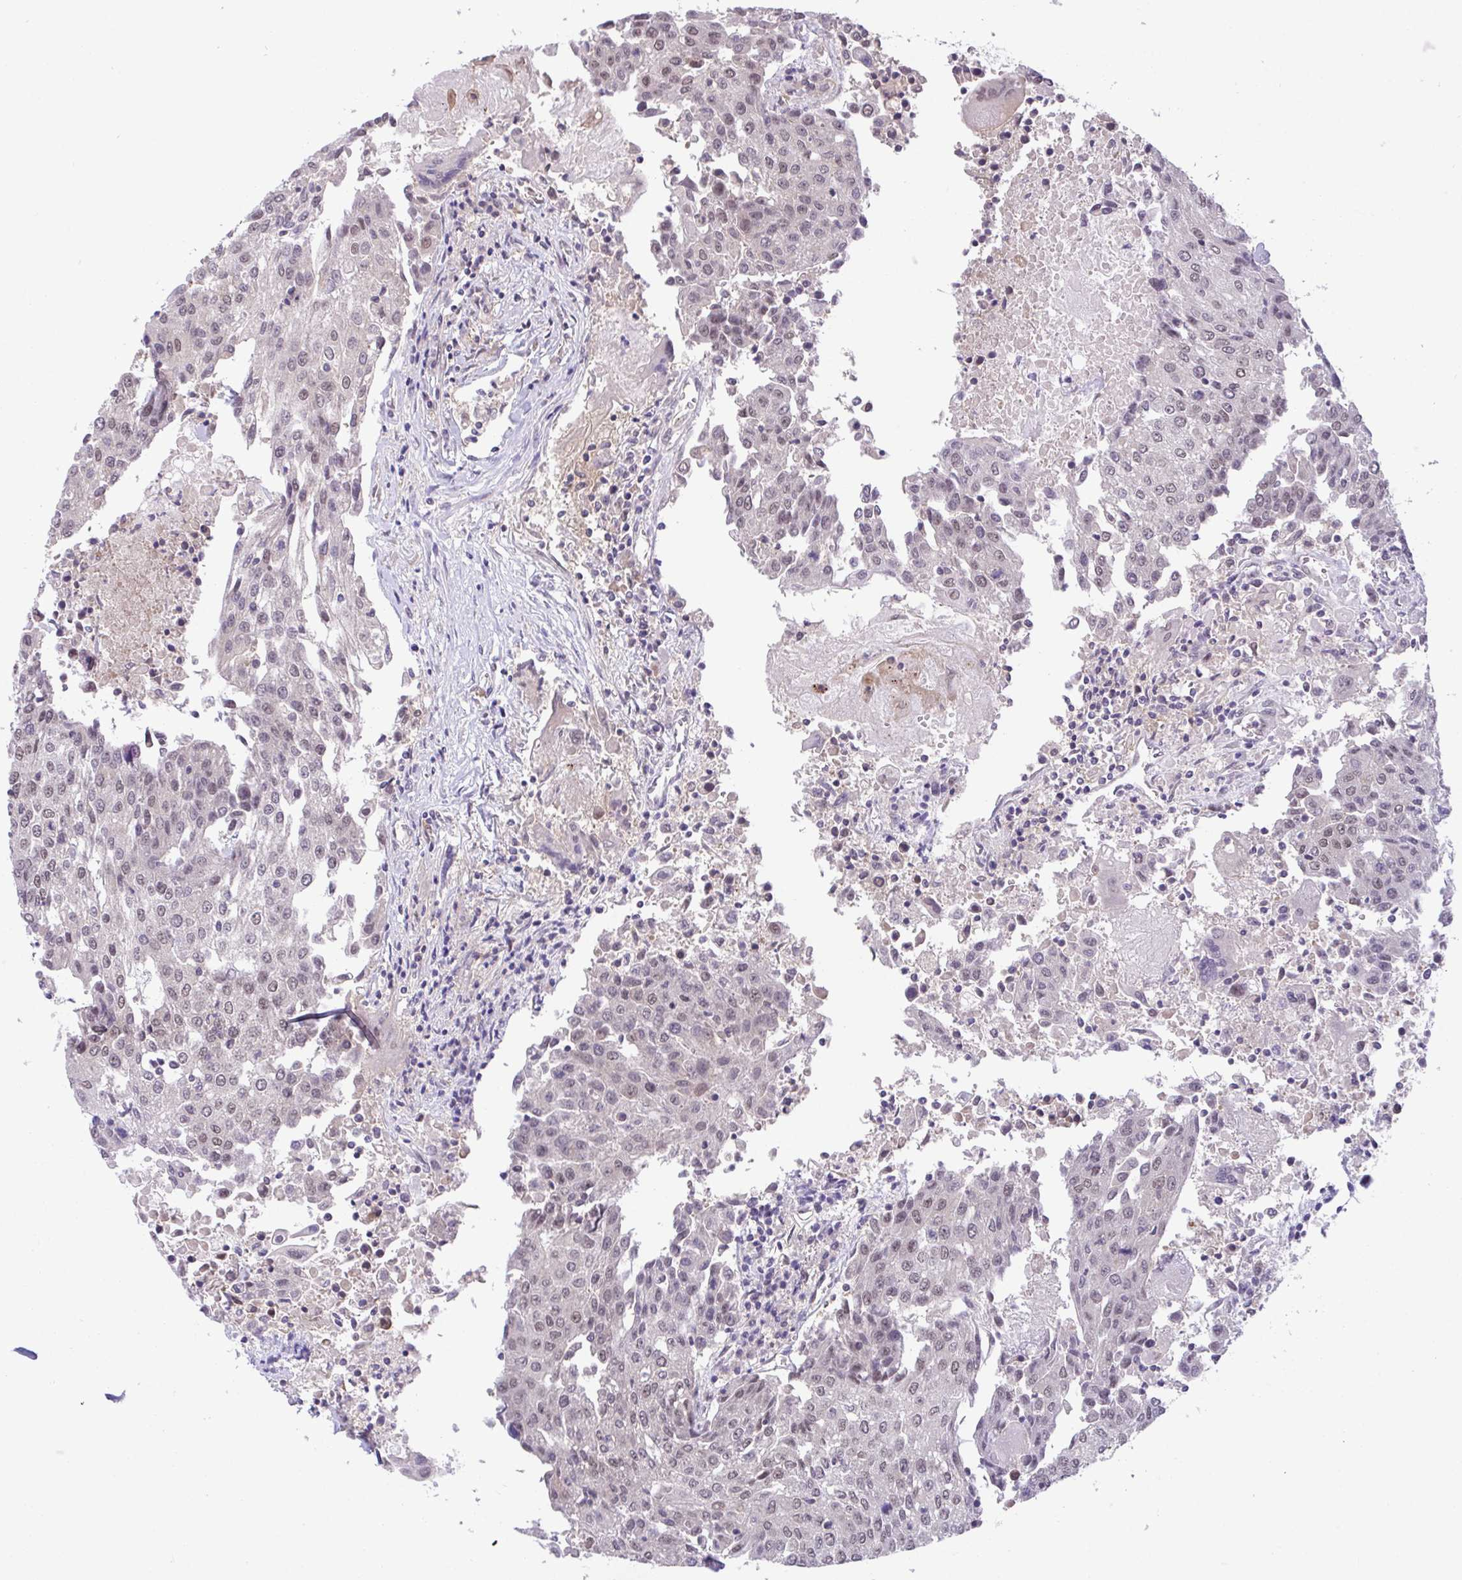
{"staining": {"intensity": "weak", "quantity": "25%-75%", "location": "nuclear"}, "tissue": "urothelial cancer", "cell_type": "Tumor cells", "image_type": "cancer", "snomed": [{"axis": "morphology", "description": "Urothelial carcinoma, High grade"}, {"axis": "topography", "description": "Urinary bladder"}], "caption": "Weak nuclear protein staining is seen in approximately 25%-75% of tumor cells in high-grade urothelial carcinoma.", "gene": "ZNF444", "patient": {"sex": "female", "age": 85}}